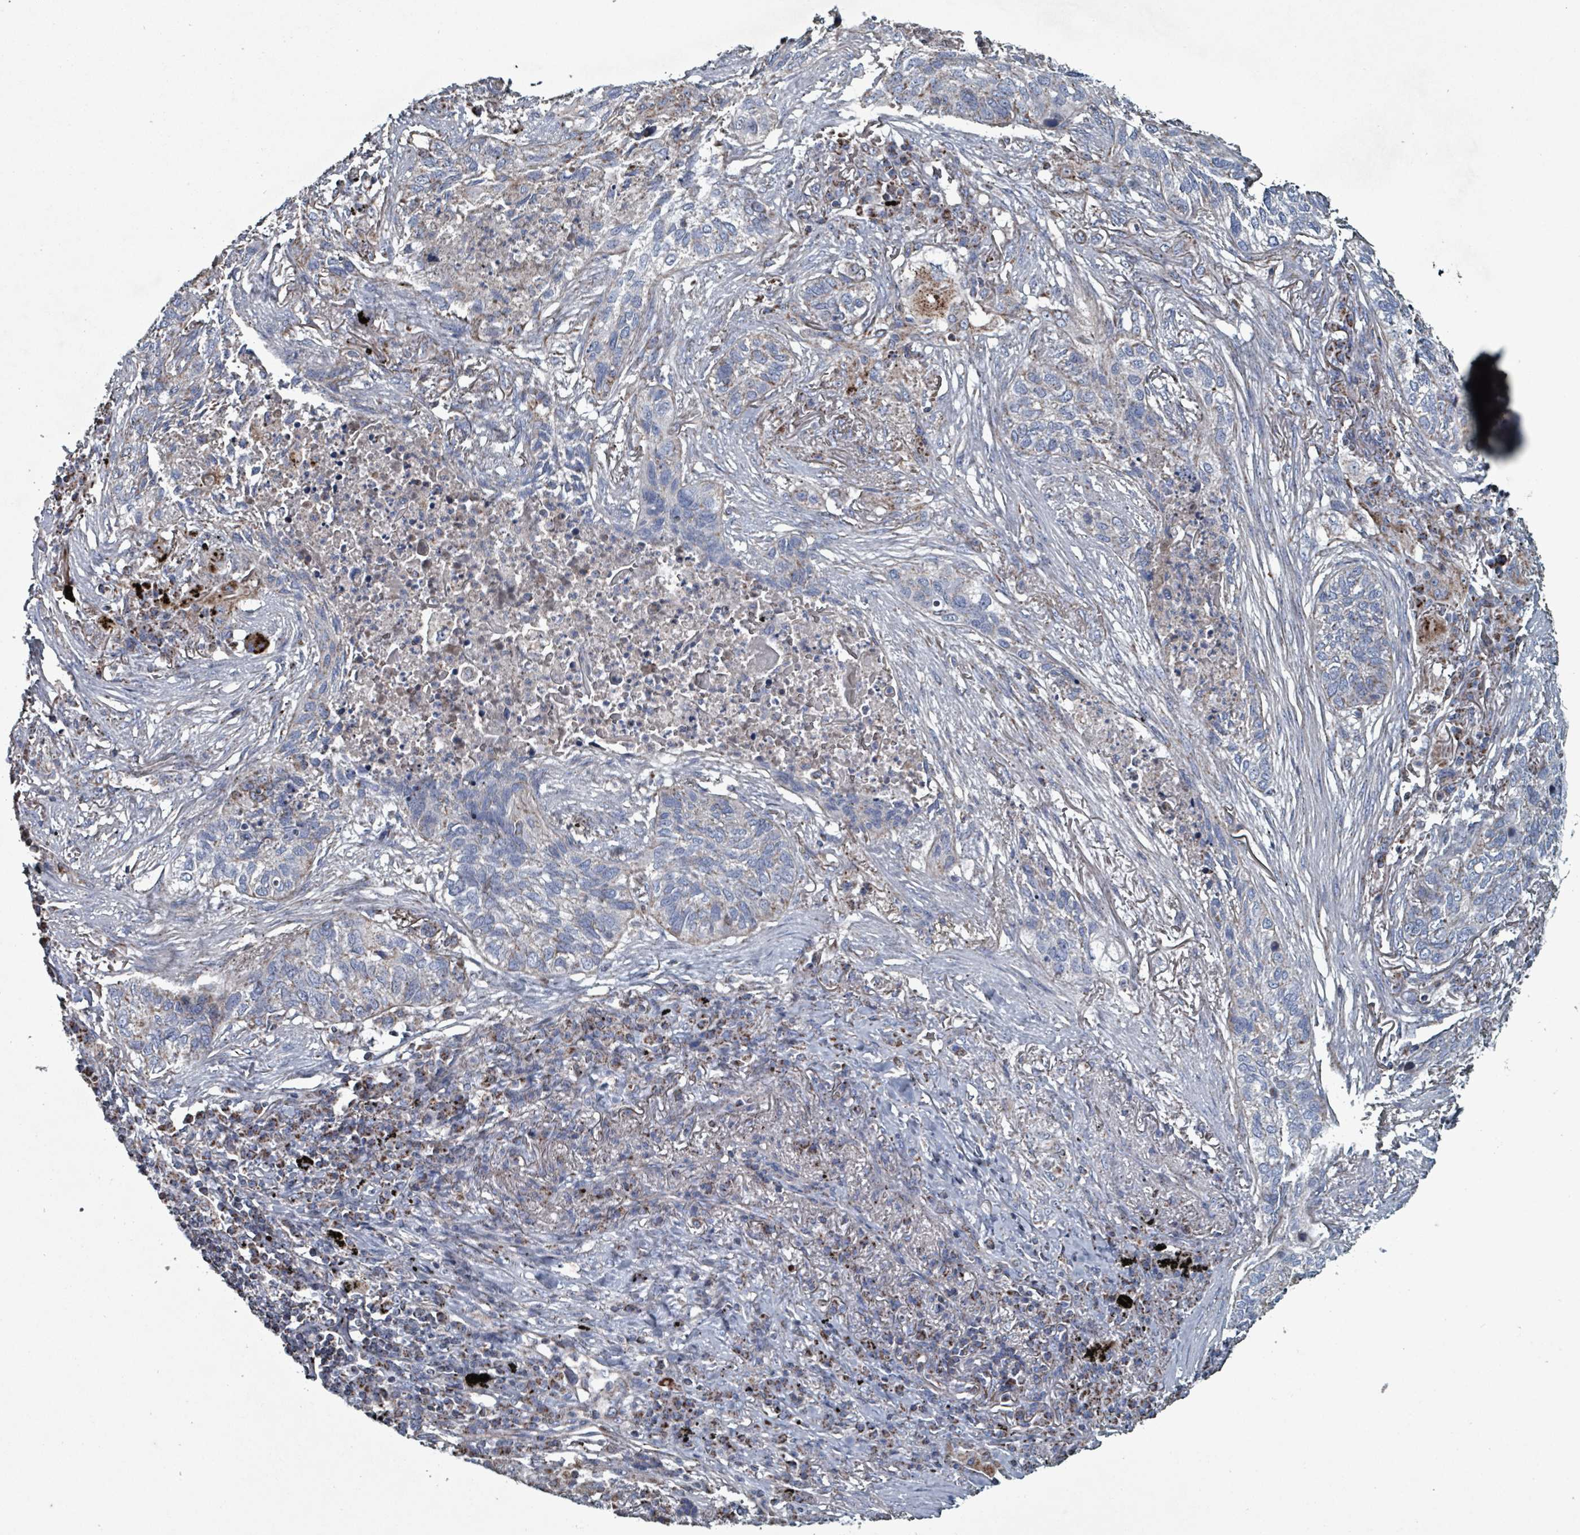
{"staining": {"intensity": "moderate", "quantity": "<25%", "location": "cytoplasmic/membranous"}, "tissue": "lung cancer", "cell_type": "Tumor cells", "image_type": "cancer", "snomed": [{"axis": "morphology", "description": "Squamous cell carcinoma, NOS"}, {"axis": "topography", "description": "Lung"}], "caption": "About <25% of tumor cells in human squamous cell carcinoma (lung) reveal moderate cytoplasmic/membranous protein expression as visualized by brown immunohistochemical staining.", "gene": "ABHD18", "patient": {"sex": "female", "age": 63}}